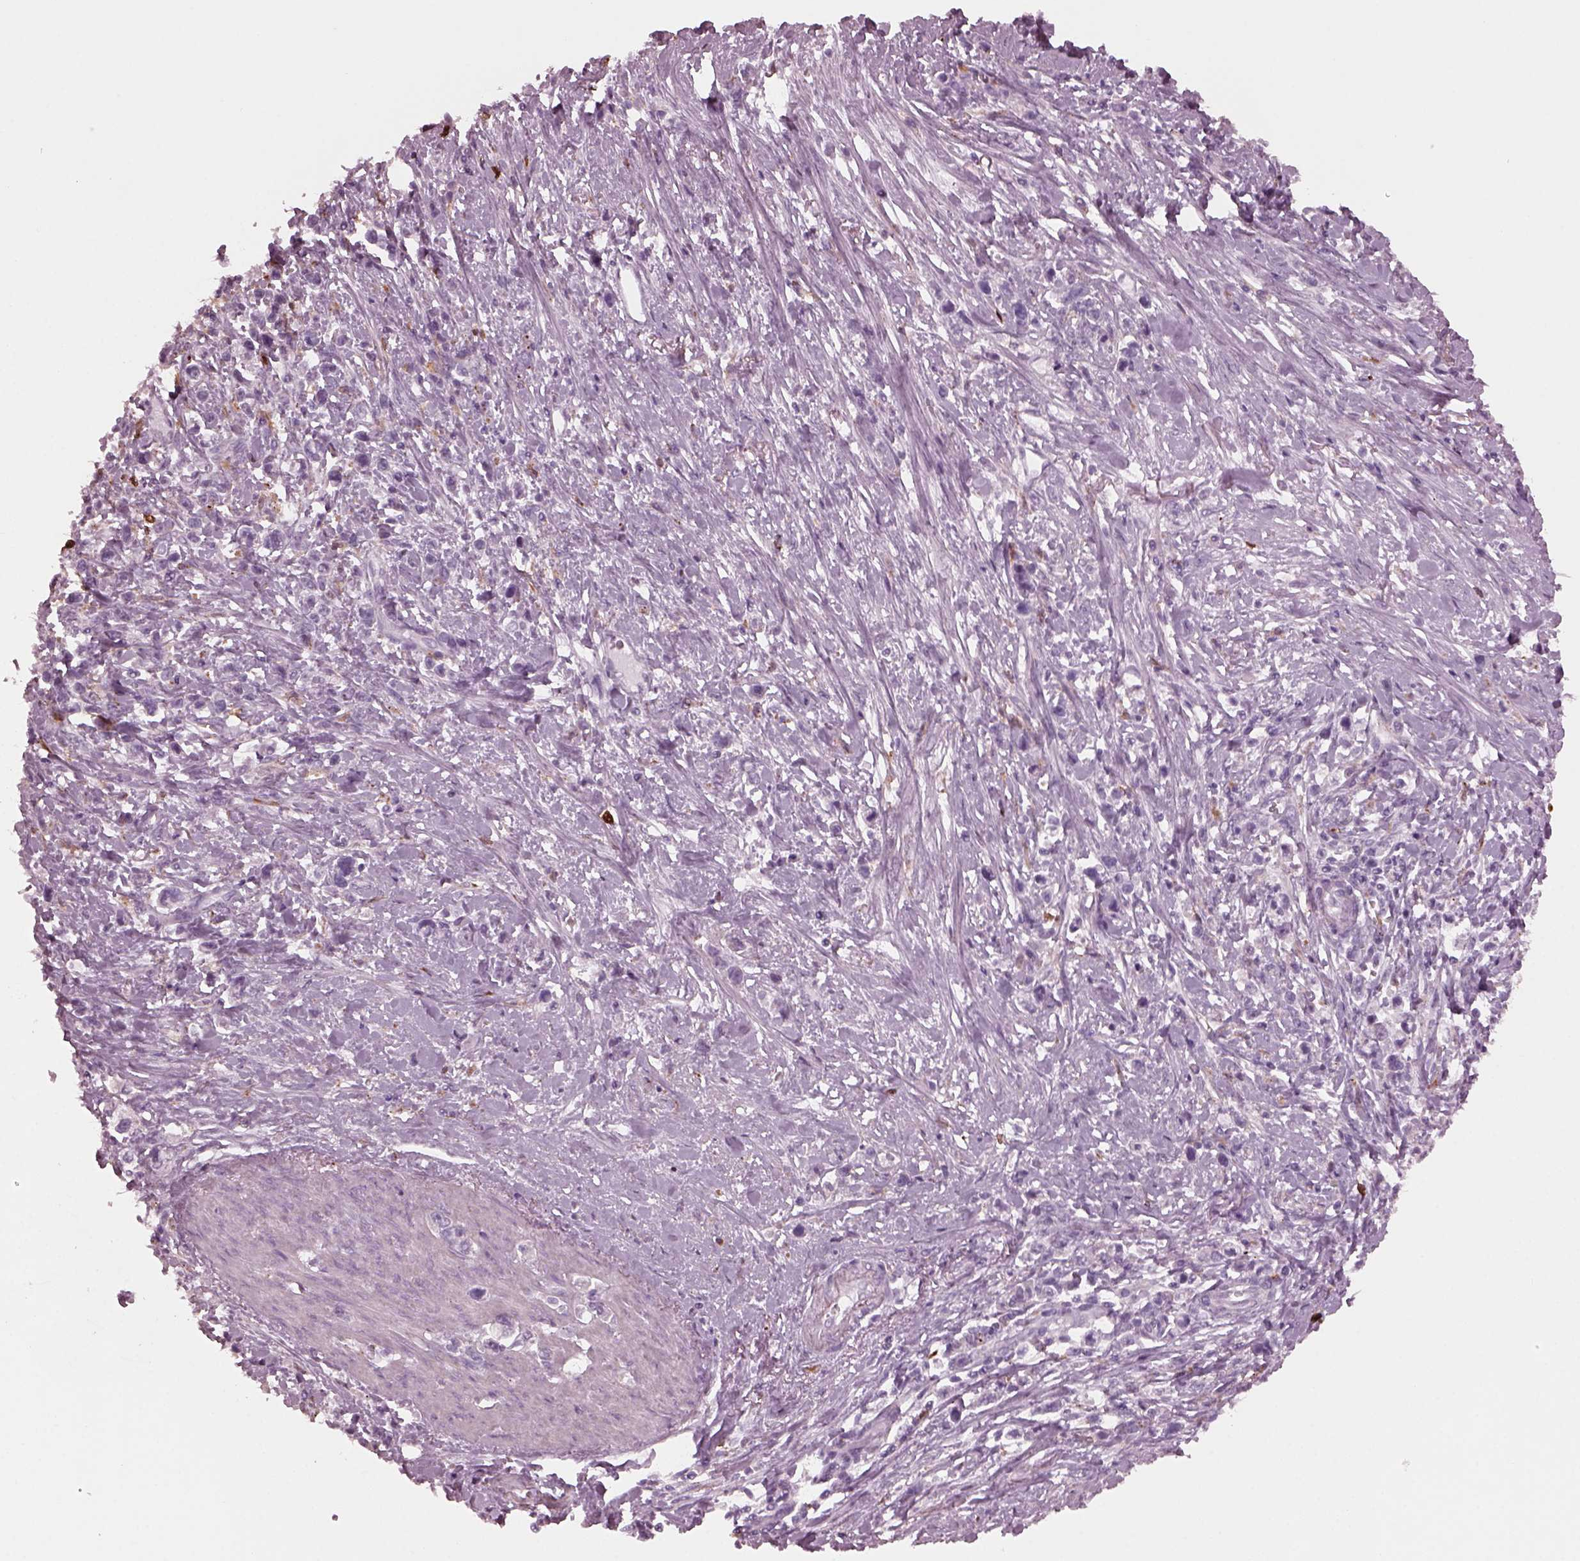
{"staining": {"intensity": "negative", "quantity": "none", "location": "none"}, "tissue": "stomach cancer", "cell_type": "Tumor cells", "image_type": "cancer", "snomed": [{"axis": "morphology", "description": "Adenocarcinoma, NOS"}, {"axis": "topography", "description": "Stomach"}], "caption": "This is an immunohistochemistry micrograph of human stomach cancer. There is no staining in tumor cells.", "gene": "SLAMF8", "patient": {"sex": "male", "age": 63}}